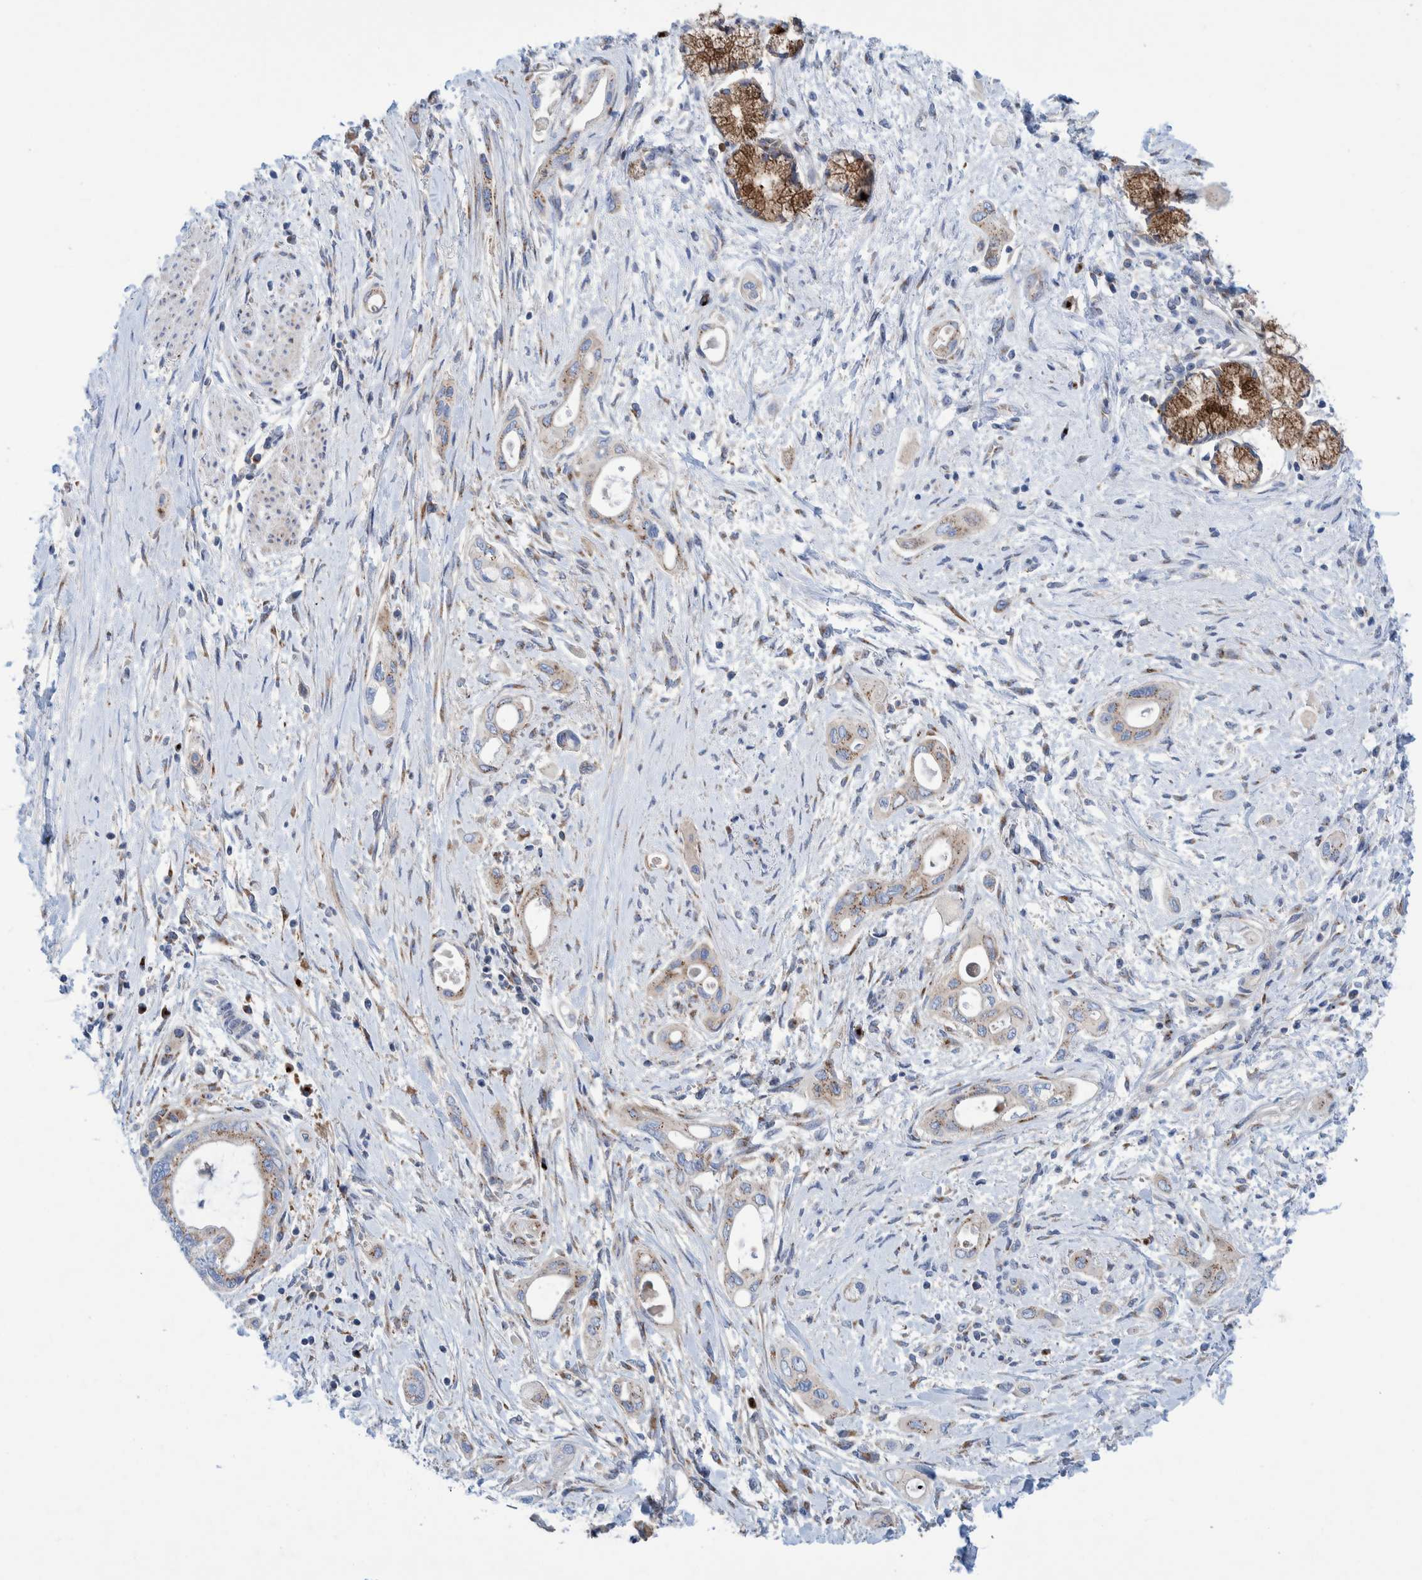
{"staining": {"intensity": "weak", "quantity": "25%-75%", "location": "cytoplasmic/membranous"}, "tissue": "pancreatic cancer", "cell_type": "Tumor cells", "image_type": "cancer", "snomed": [{"axis": "morphology", "description": "Adenocarcinoma, NOS"}, {"axis": "topography", "description": "Pancreas"}], "caption": "Pancreatic cancer stained for a protein shows weak cytoplasmic/membranous positivity in tumor cells.", "gene": "TRIM58", "patient": {"sex": "male", "age": 59}}